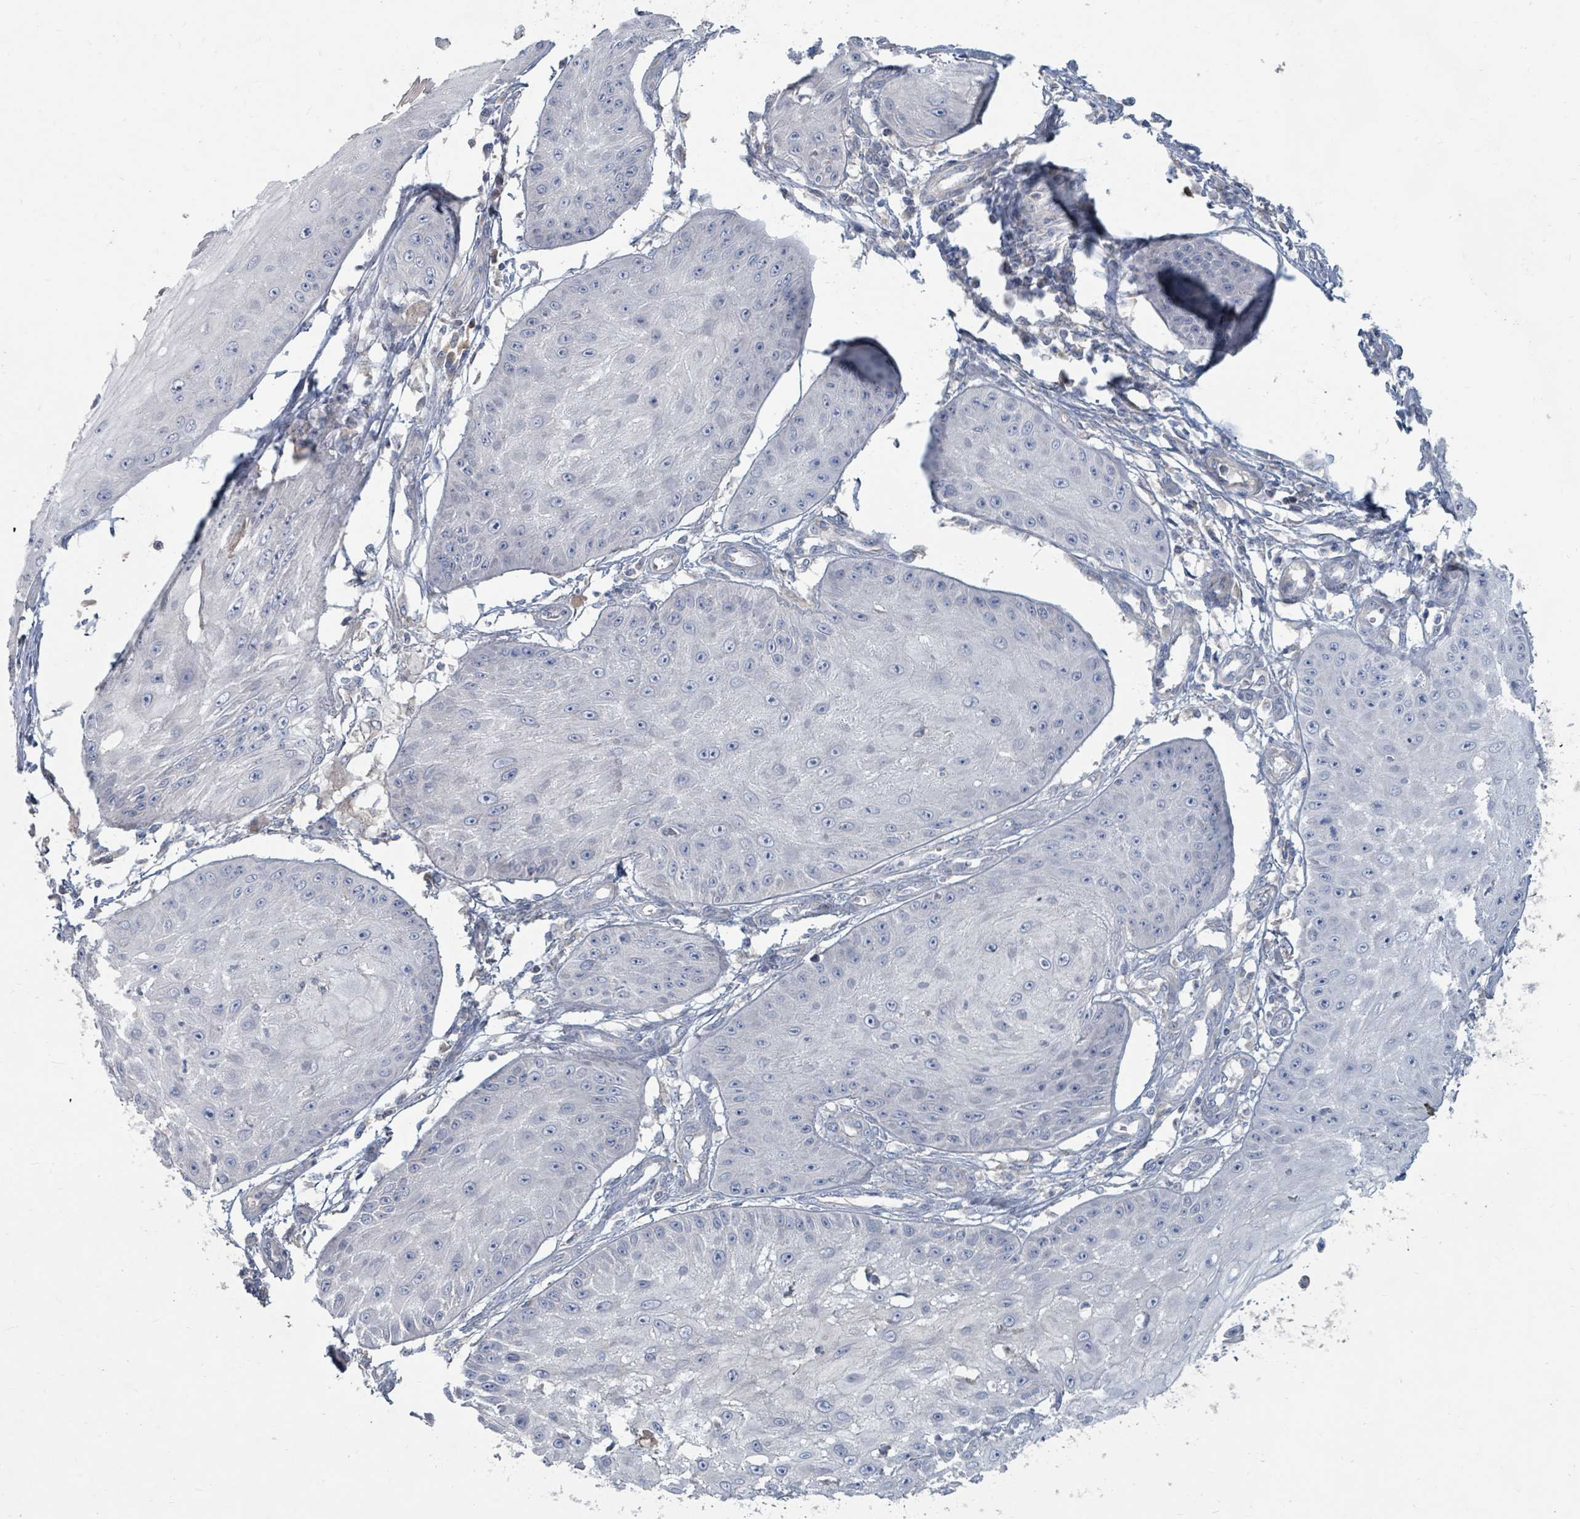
{"staining": {"intensity": "negative", "quantity": "none", "location": "none"}, "tissue": "skin cancer", "cell_type": "Tumor cells", "image_type": "cancer", "snomed": [{"axis": "morphology", "description": "Squamous cell carcinoma, NOS"}, {"axis": "topography", "description": "Skin"}], "caption": "Tumor cells are negative for protein expression in human skin cancer (squamous cell carcinoma). (DAB (3,3'-diaminobenzidine) IHC visualized using brightfield microscopy, high magnification).", "gene": "ARGFX", "patient": {"sex": "male", "age": 70}}